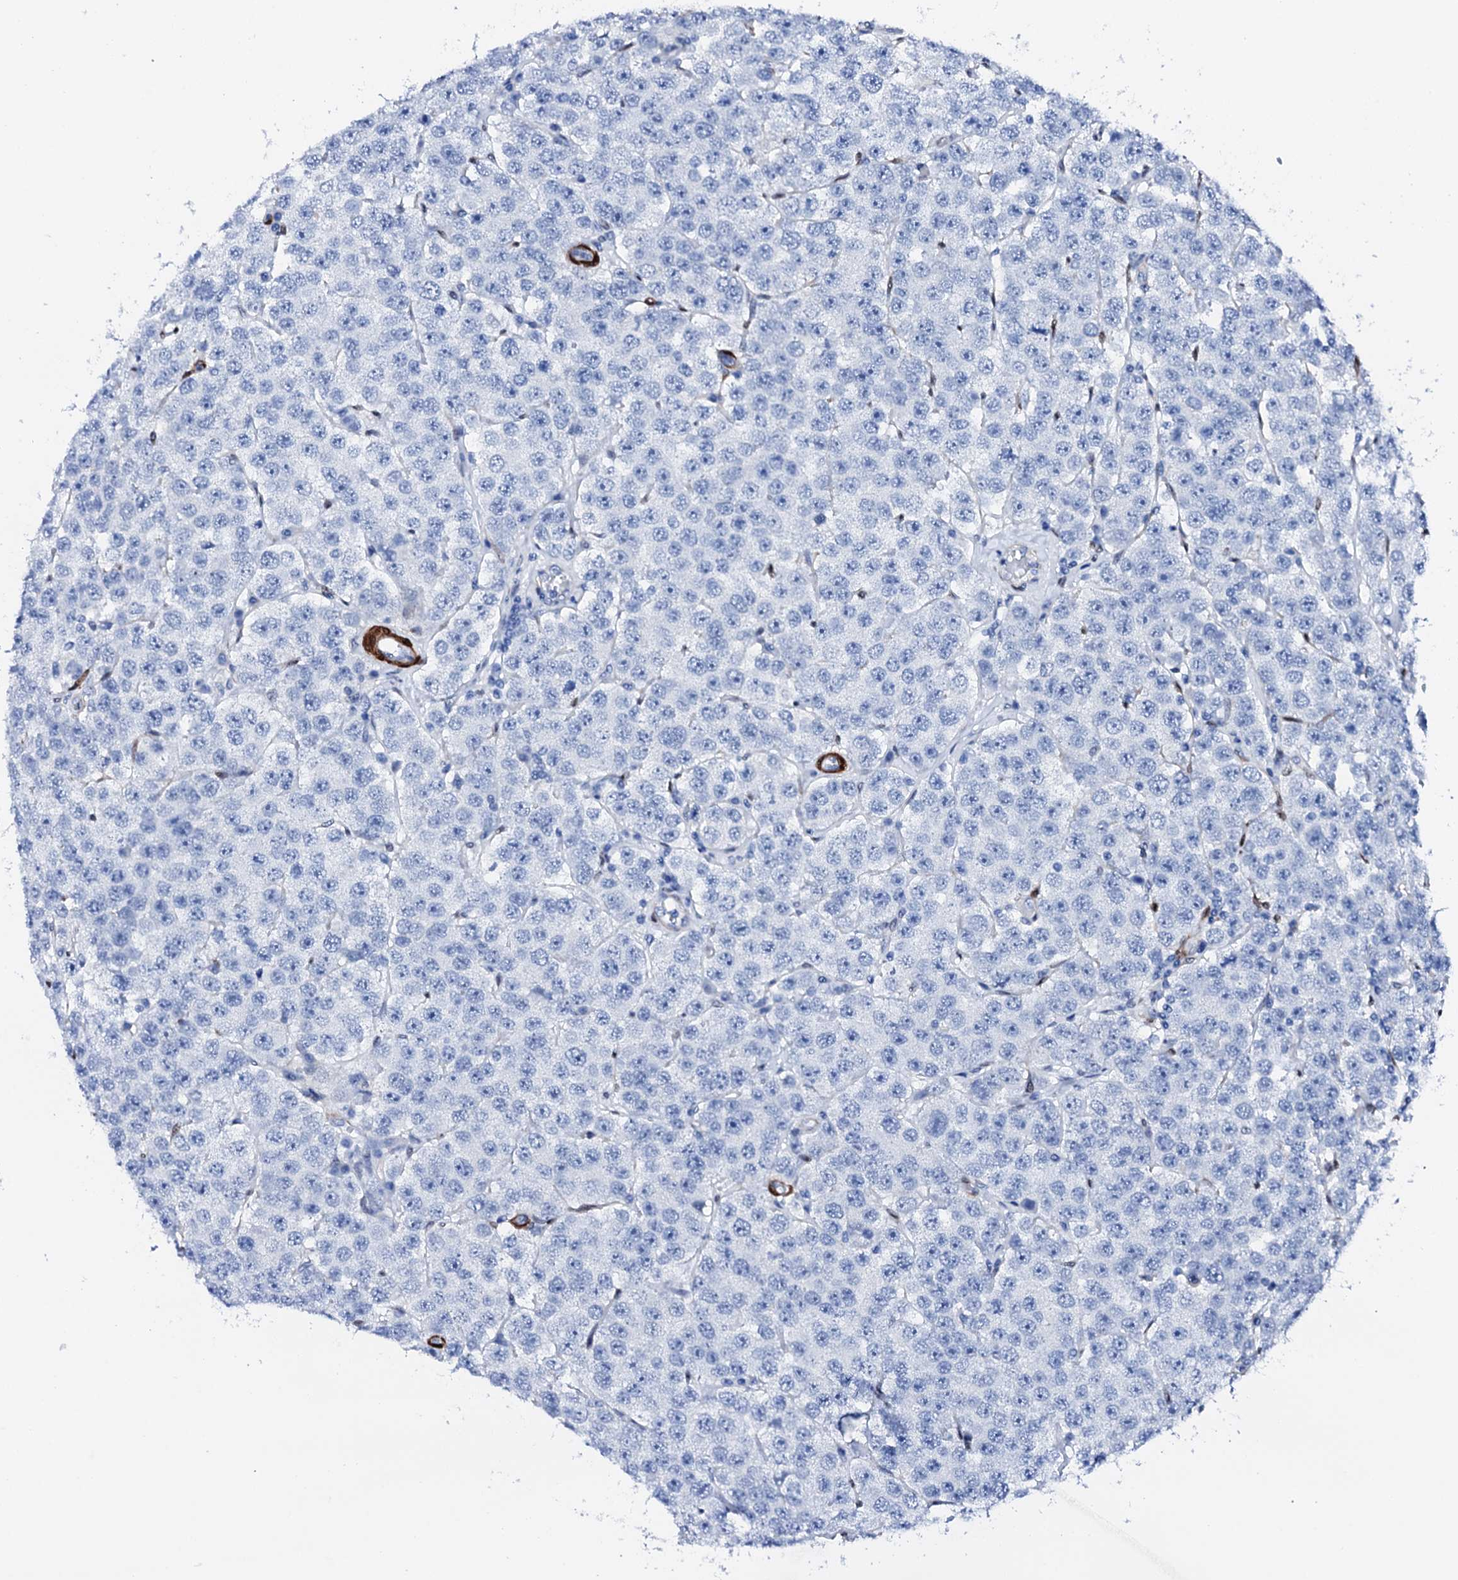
{"staining": {"intensity": "negative", "quantity": "none", "location": "none"}, "tissue": "testis cancer", "cell_type": "Tumor cells", "image_type": "cancer", "snomed": [{"axis": "morphology", "description": "Seminoma, NOS"}, {"axis": "topography", "description": "Testis"}], "caption": "An immunohistochemistry image of testis cancer is shown. There is no staining in tumor cells of testis cancer.", "gene": "NRIP2", "patient": {"sex": "male", "age": 28}}